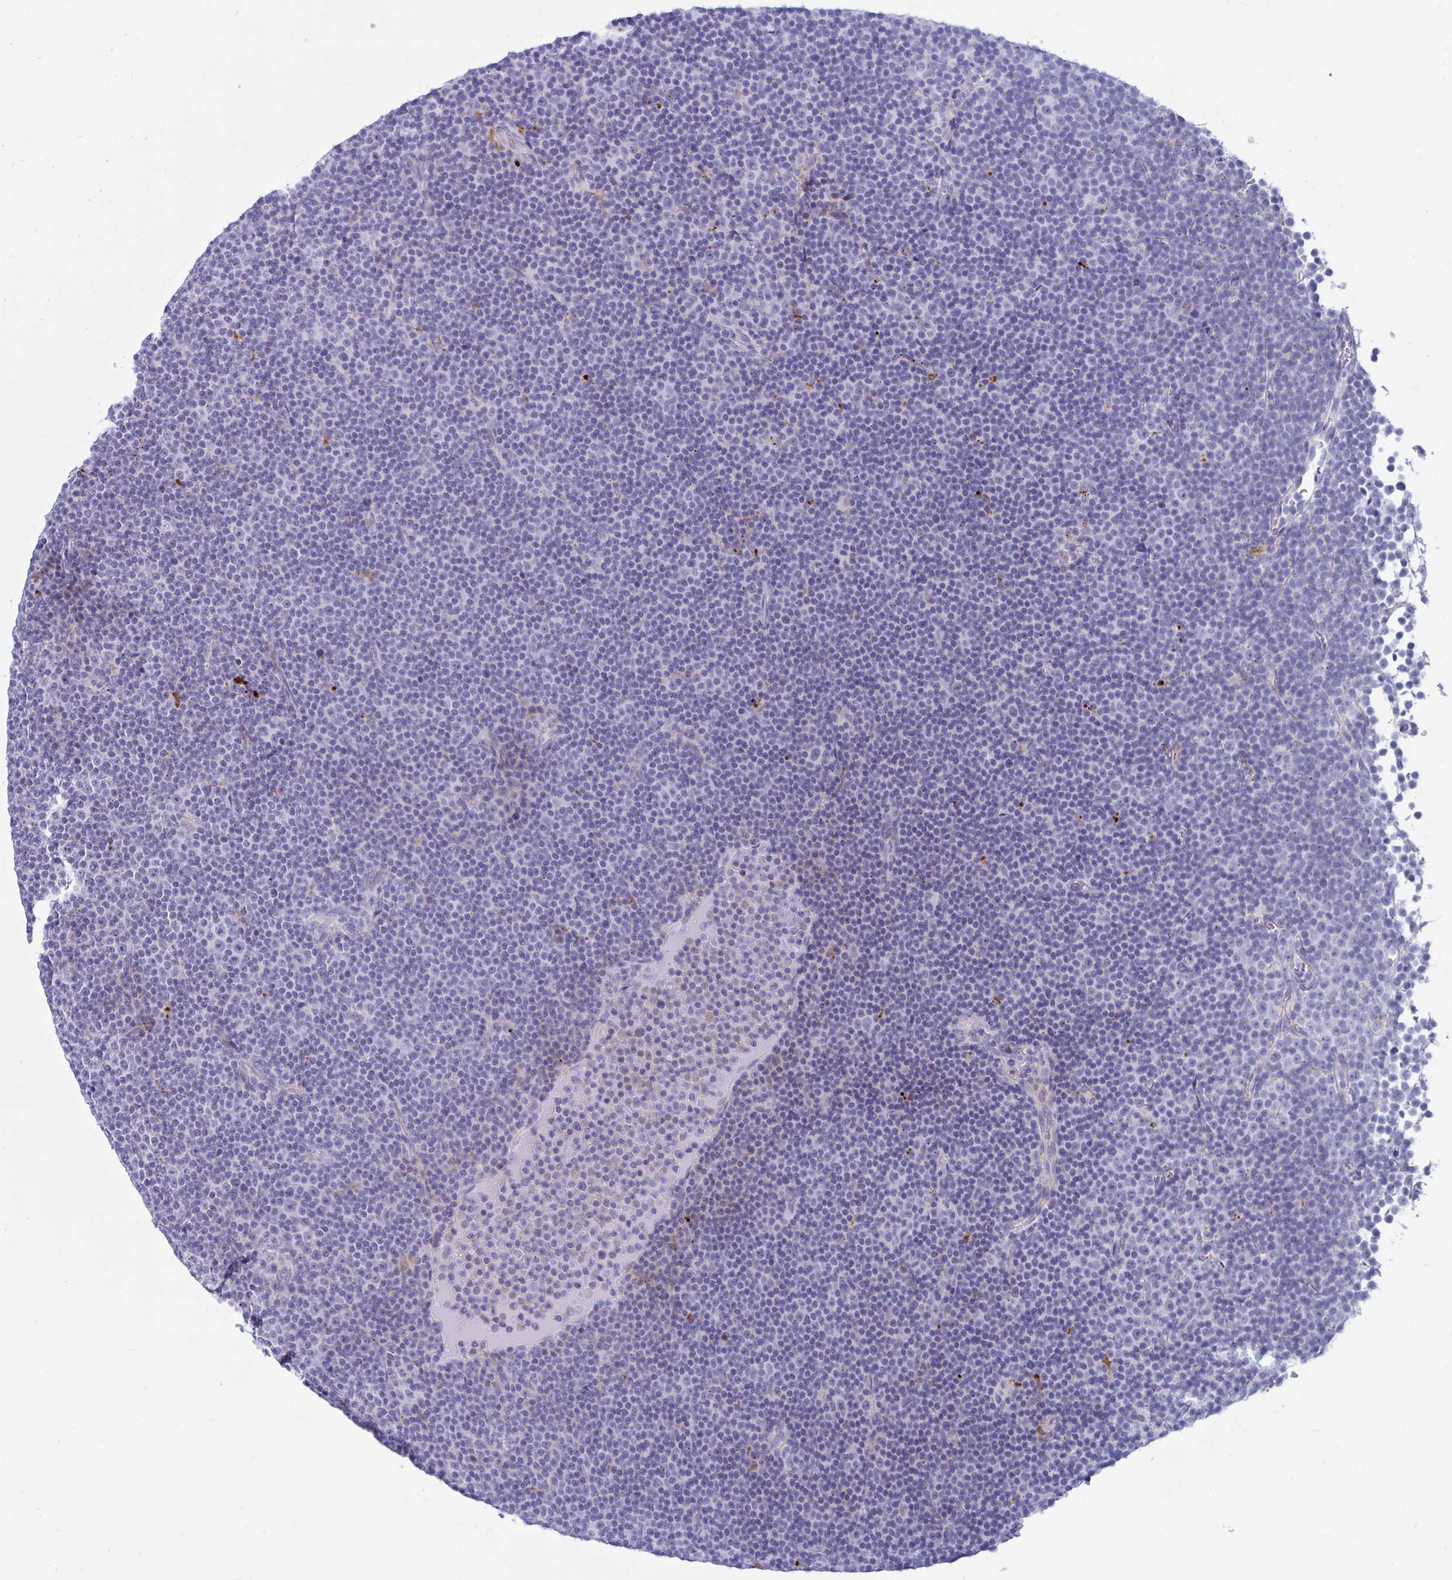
{"staining": {"intensity": "negative", "quantity": "none", "location": "none"}, "tissue": "lymphoma", "cell_type": "Tumor cells", "image_type": "cancer", "snomed": [{"axis": "morphology", "description": "Malignant lymphoma, non-Hodgkin's type, Low grade"}, {"axis": "topography", "description": "Lymph node"}], "caption": "High magnification brightfield microscopy of low-grade malignant lymphoma, non-Hodgkin's type stained with DAB (3,3'-diaminobenzidine) (brown) and counterstained with hematoxylin (blue): tumor cells show no significant staining.", "gene": "FAM219B", "patient": {"sex": "female", "age": 67}}